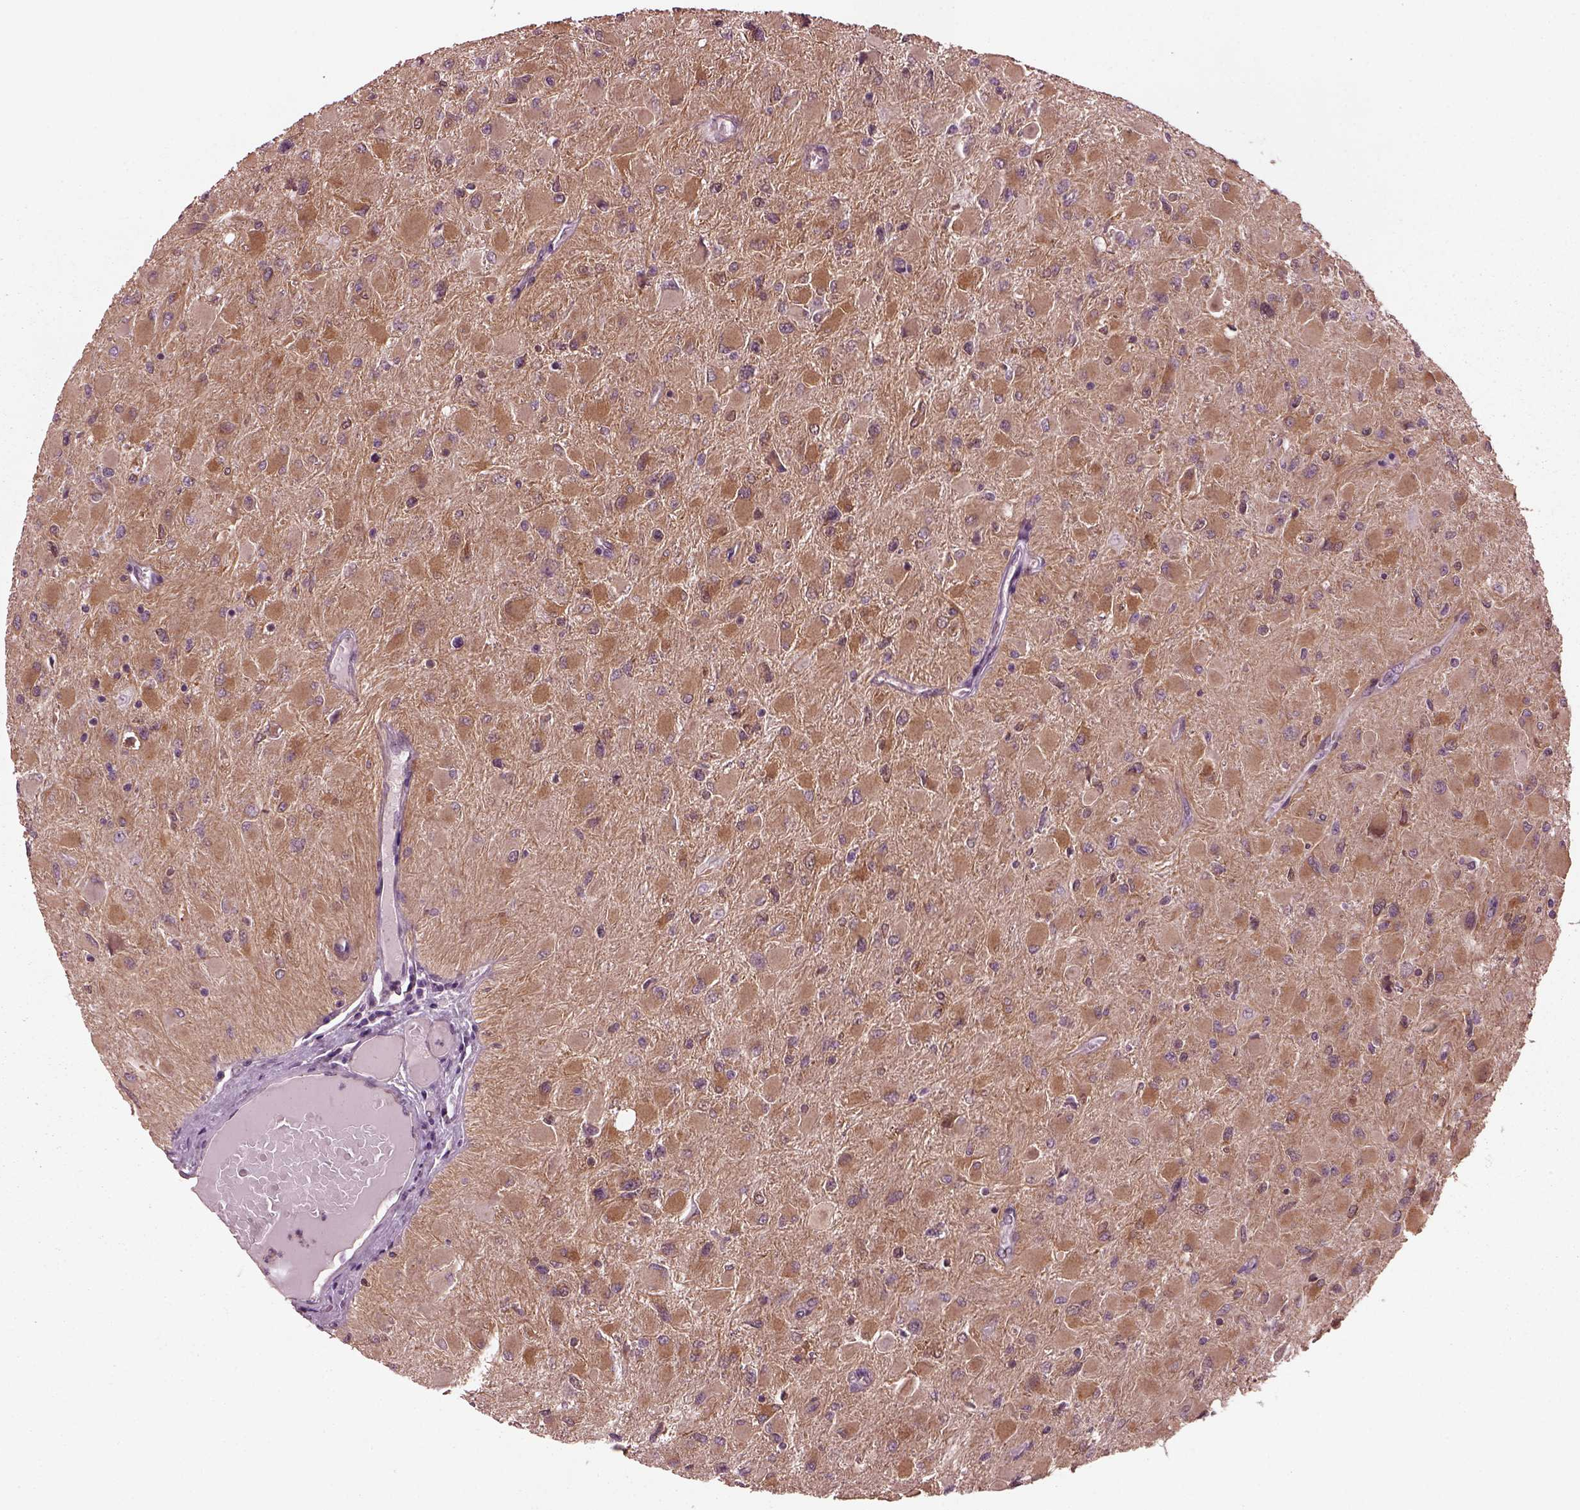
{"staining": {"intensity": "moderate", "quantity": ">75%", "location": "cytoplasmic/membranous"}, "tissue": "glioma", "cell_type": "Tumor cells", "image_type": "cancer", "snomed": [{"axis": "morphology", "description": "Glioma, malignant, High grade"}, {"axis": "topography", "description": "Cerebral cortex"}], "caption": "Glioma was stained to show a protein in brown. There is medium levels of moderate cytoplasmic/membranous staining in about >75% of tumor cells.", "gene": "RUFY3", "patient": {"sex": "female", "age": 36}}